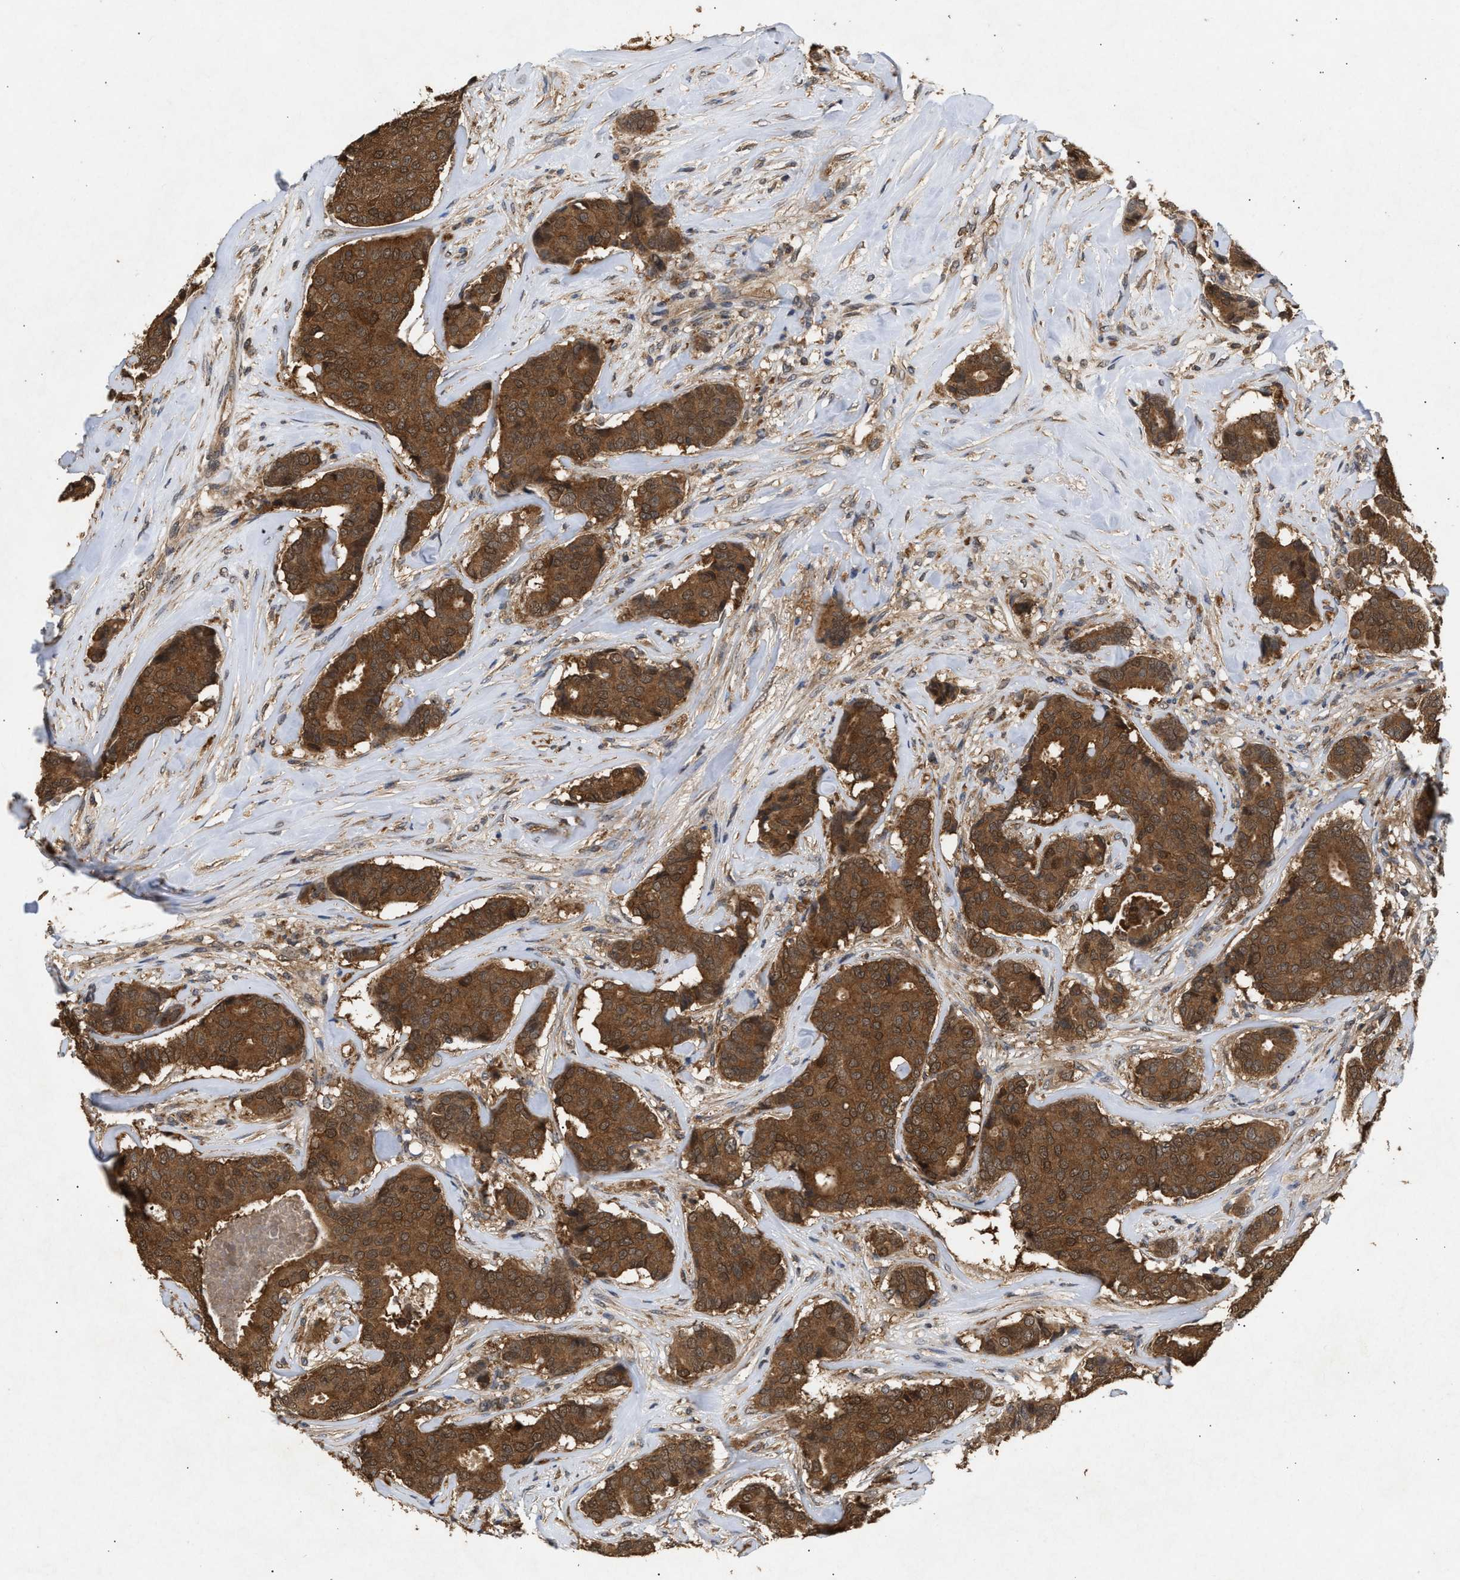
{"staining": {"intensity": "strong", "quantity": ">75%", "location": "cytoplasmic/membranous,nuclear"}, "tissue": "breast cancer", "cell_type": "Tumor cells", "image_type": "cancer", "snomed": [{"axis": "morphology", "description": "Duct carcinoma"}, {"axis": "topography", "description": "Breast"}], "caption": "Strong cytoplasmic/membranous and nuclear staining for a protein is appreciated in approximately >75% of tumor cells of breast invasive ductal carcinoma using immunohistochemistry.", "gene": "FITM1", "patient": {"sex": "female", "age": 75}}